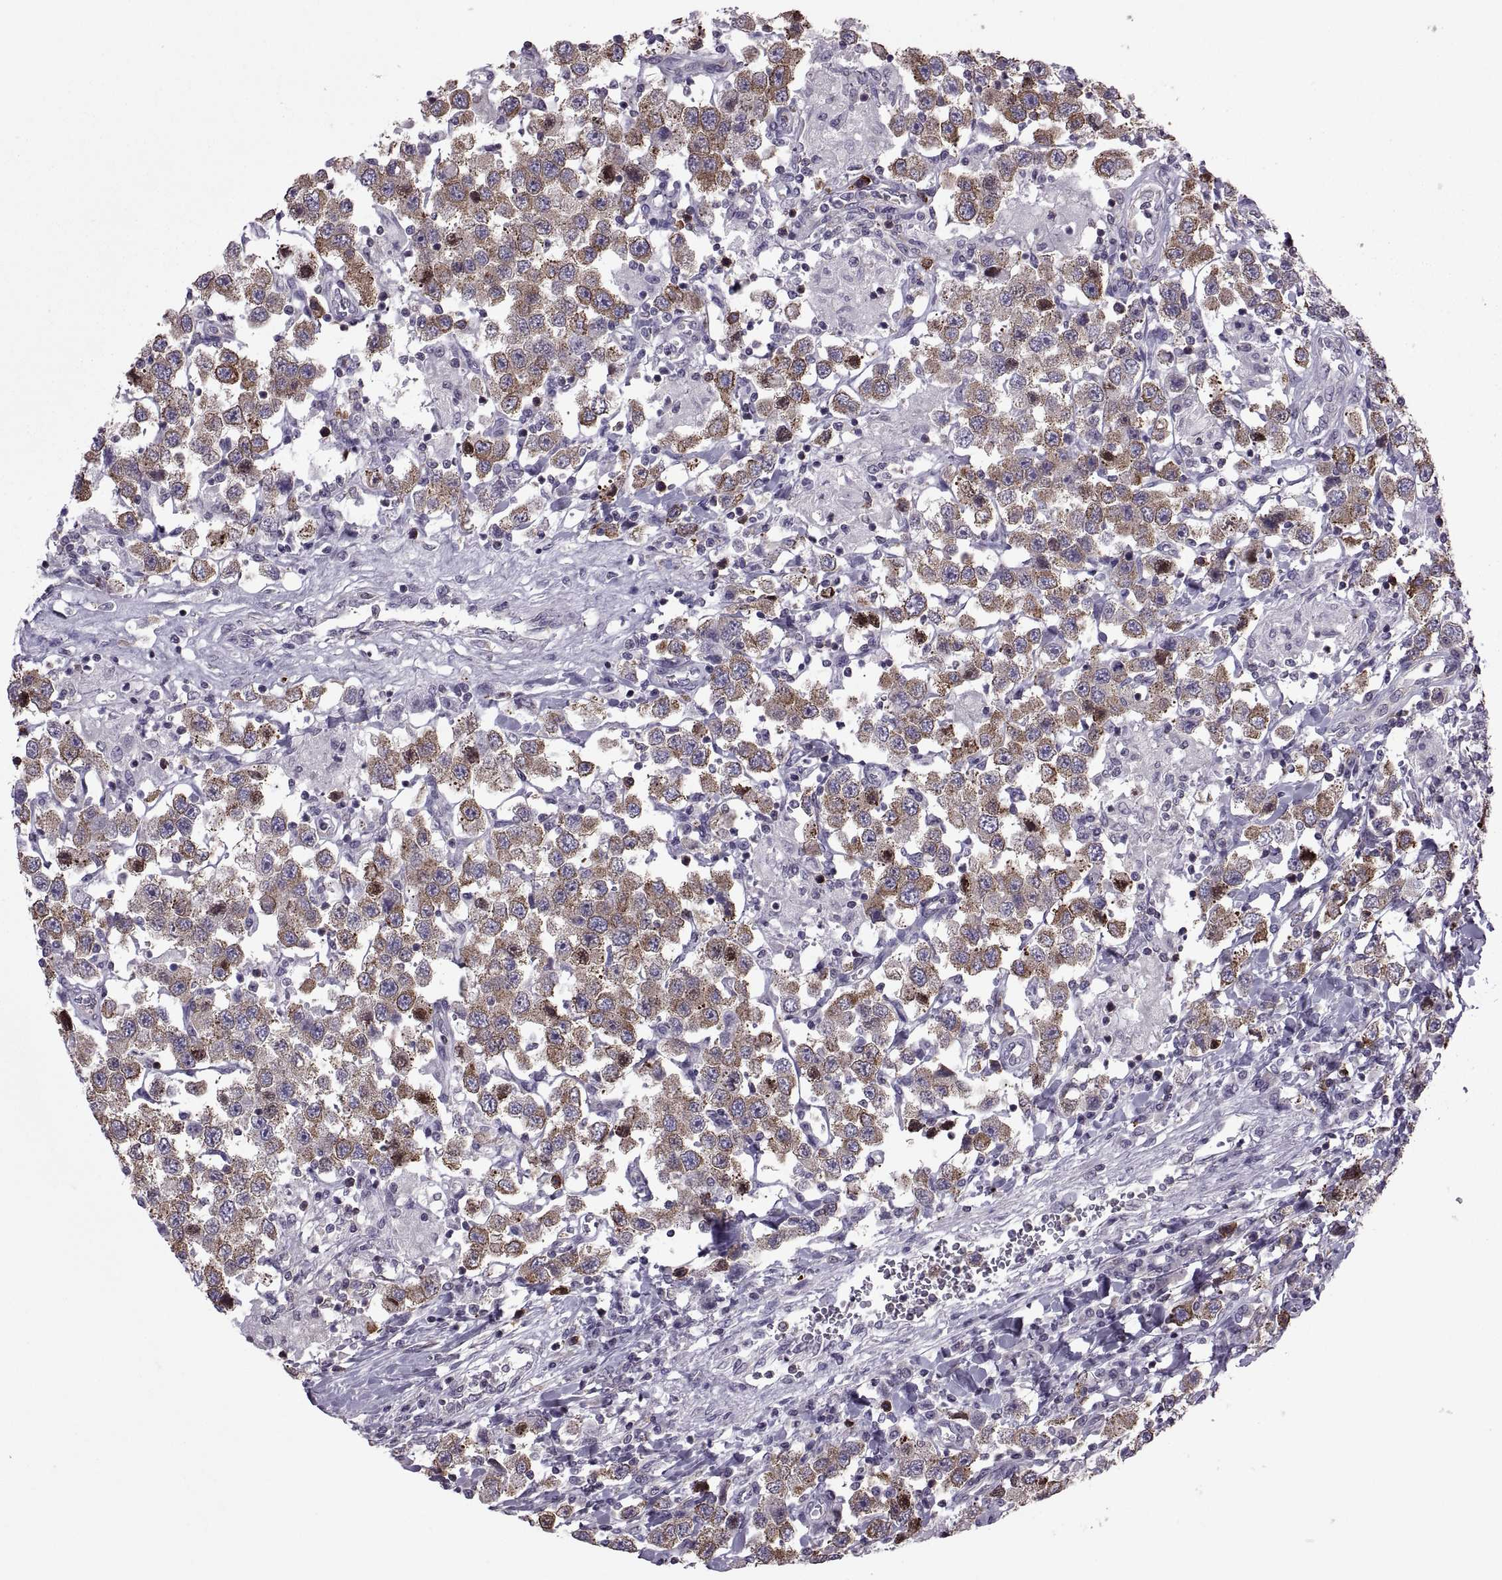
{"staining": {"intensity": "strong", "quantity": ">75%", "location": "cytoplasmic/membranous"}, "tissue": "testis cancer", "cell_type": "Tumor cells", "image_type": "cancer", "snomed": [{"axis": "morphology", "description": "Seminoma, NOS"}, {"axis": "topography", "description": "Testis"}], "caption": "A high-resolution image shows immunohistochemistry staining of seminoma (testis), which displays strong cytoplasmic/membranous staining in about >75% of tumor cells. The staining was performed using DAB (3,3'-diaminobenzidine) to visualize the protein expression in brown, while the nuclei were stained in blue with hematoxylin (Magnification: 20x).", "gene": "PABPC1", "patient": {"sex": "male", "age": 45}}